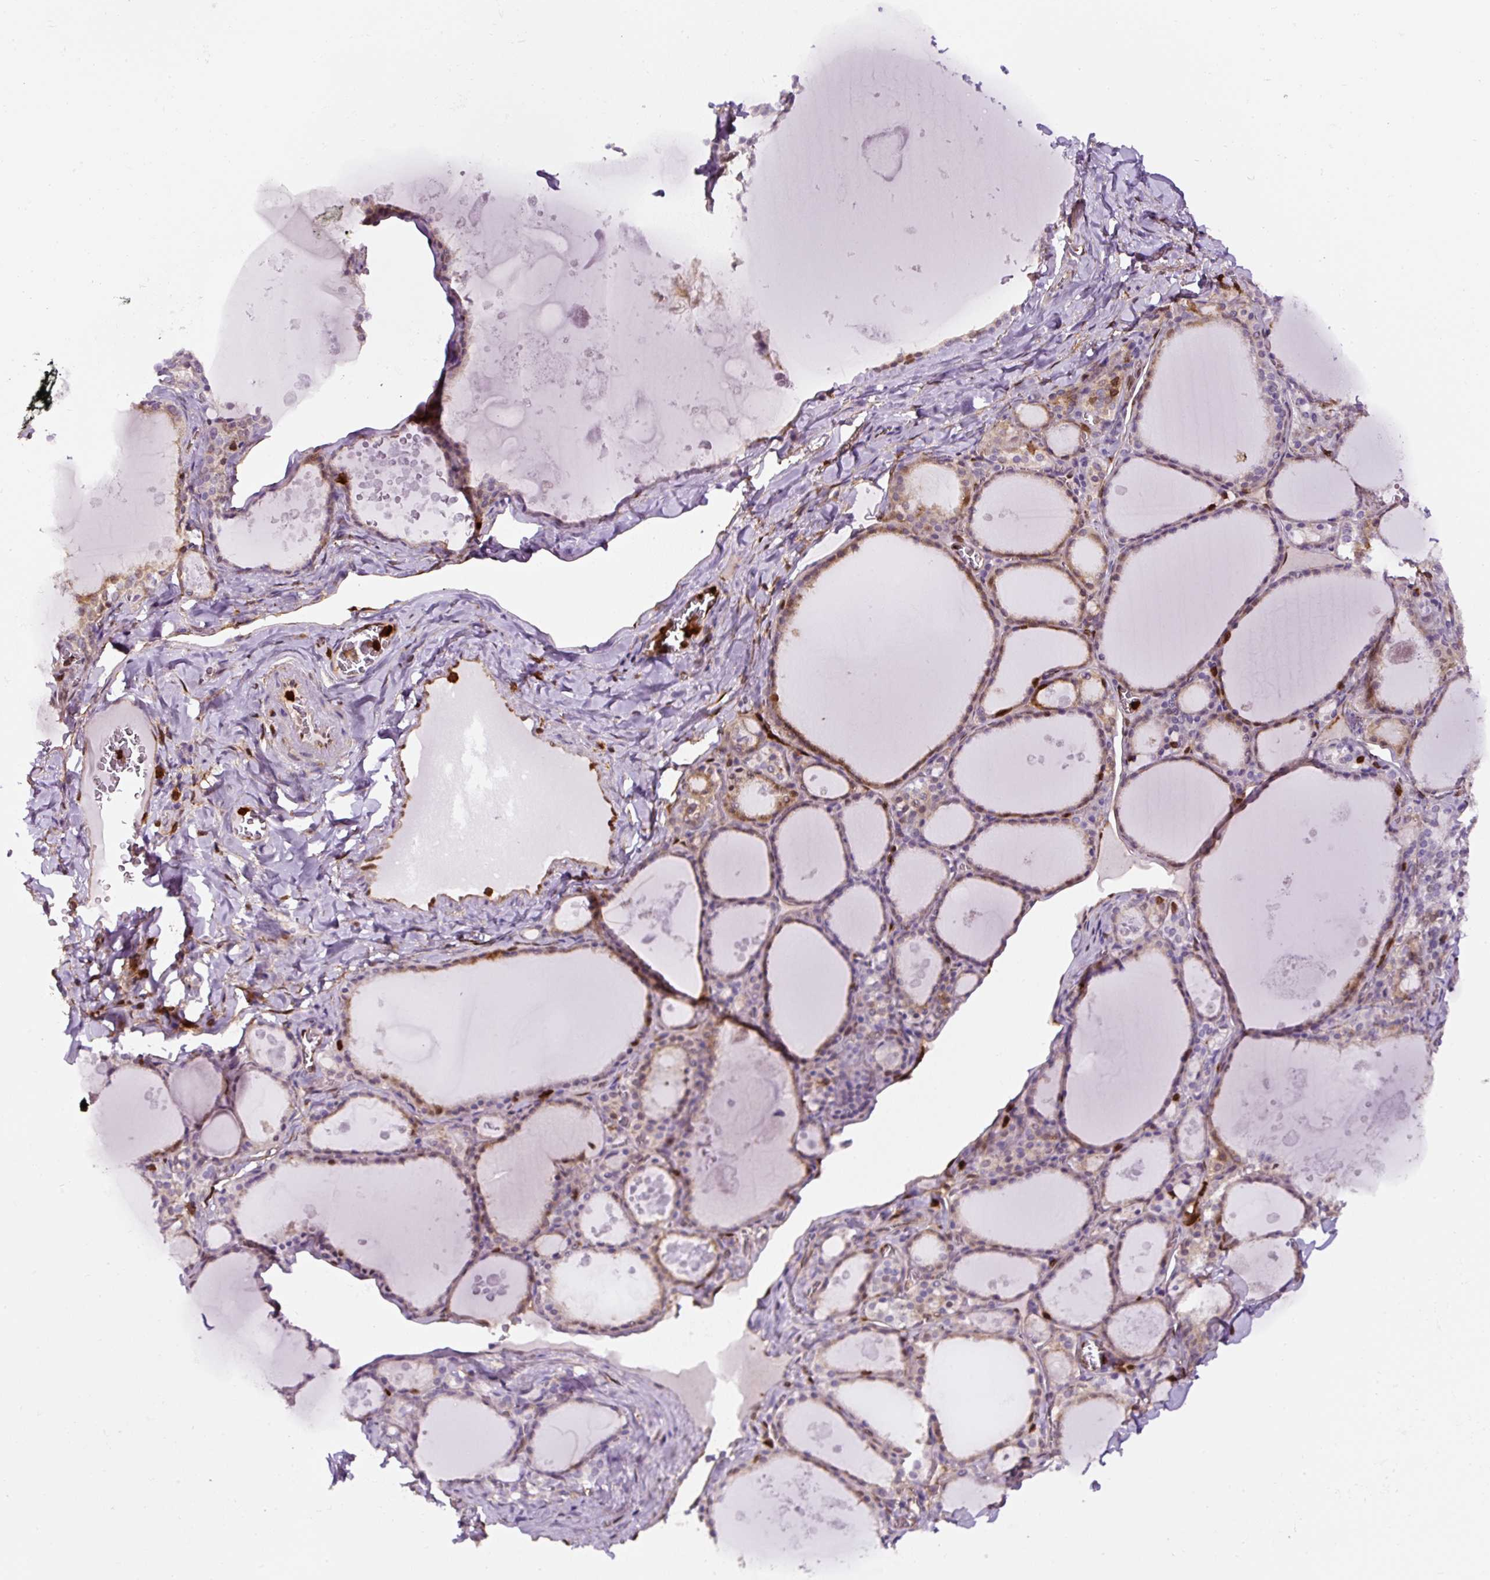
{"staining": {"intensity": "moderate", "quantity": "25%-75%", "location": "cytoplasmic/membranous,nuclear"}, "tissue": "thyroid gland", "cell_type": "Glandular cells", "image_type": "normal", "snomed": [{"axis": "morphology", "description": "Normal tissue, NOS"}, {"axis": "topography", "description": "Thyroid gland"}], "caption": "Thyroid gland stained for a protein displays moderate cytoplasmic/membranous,nuclear positivity in glandular cells.", "gene": "ANXA1", "patient": {"sex": "male", "age": 56}}